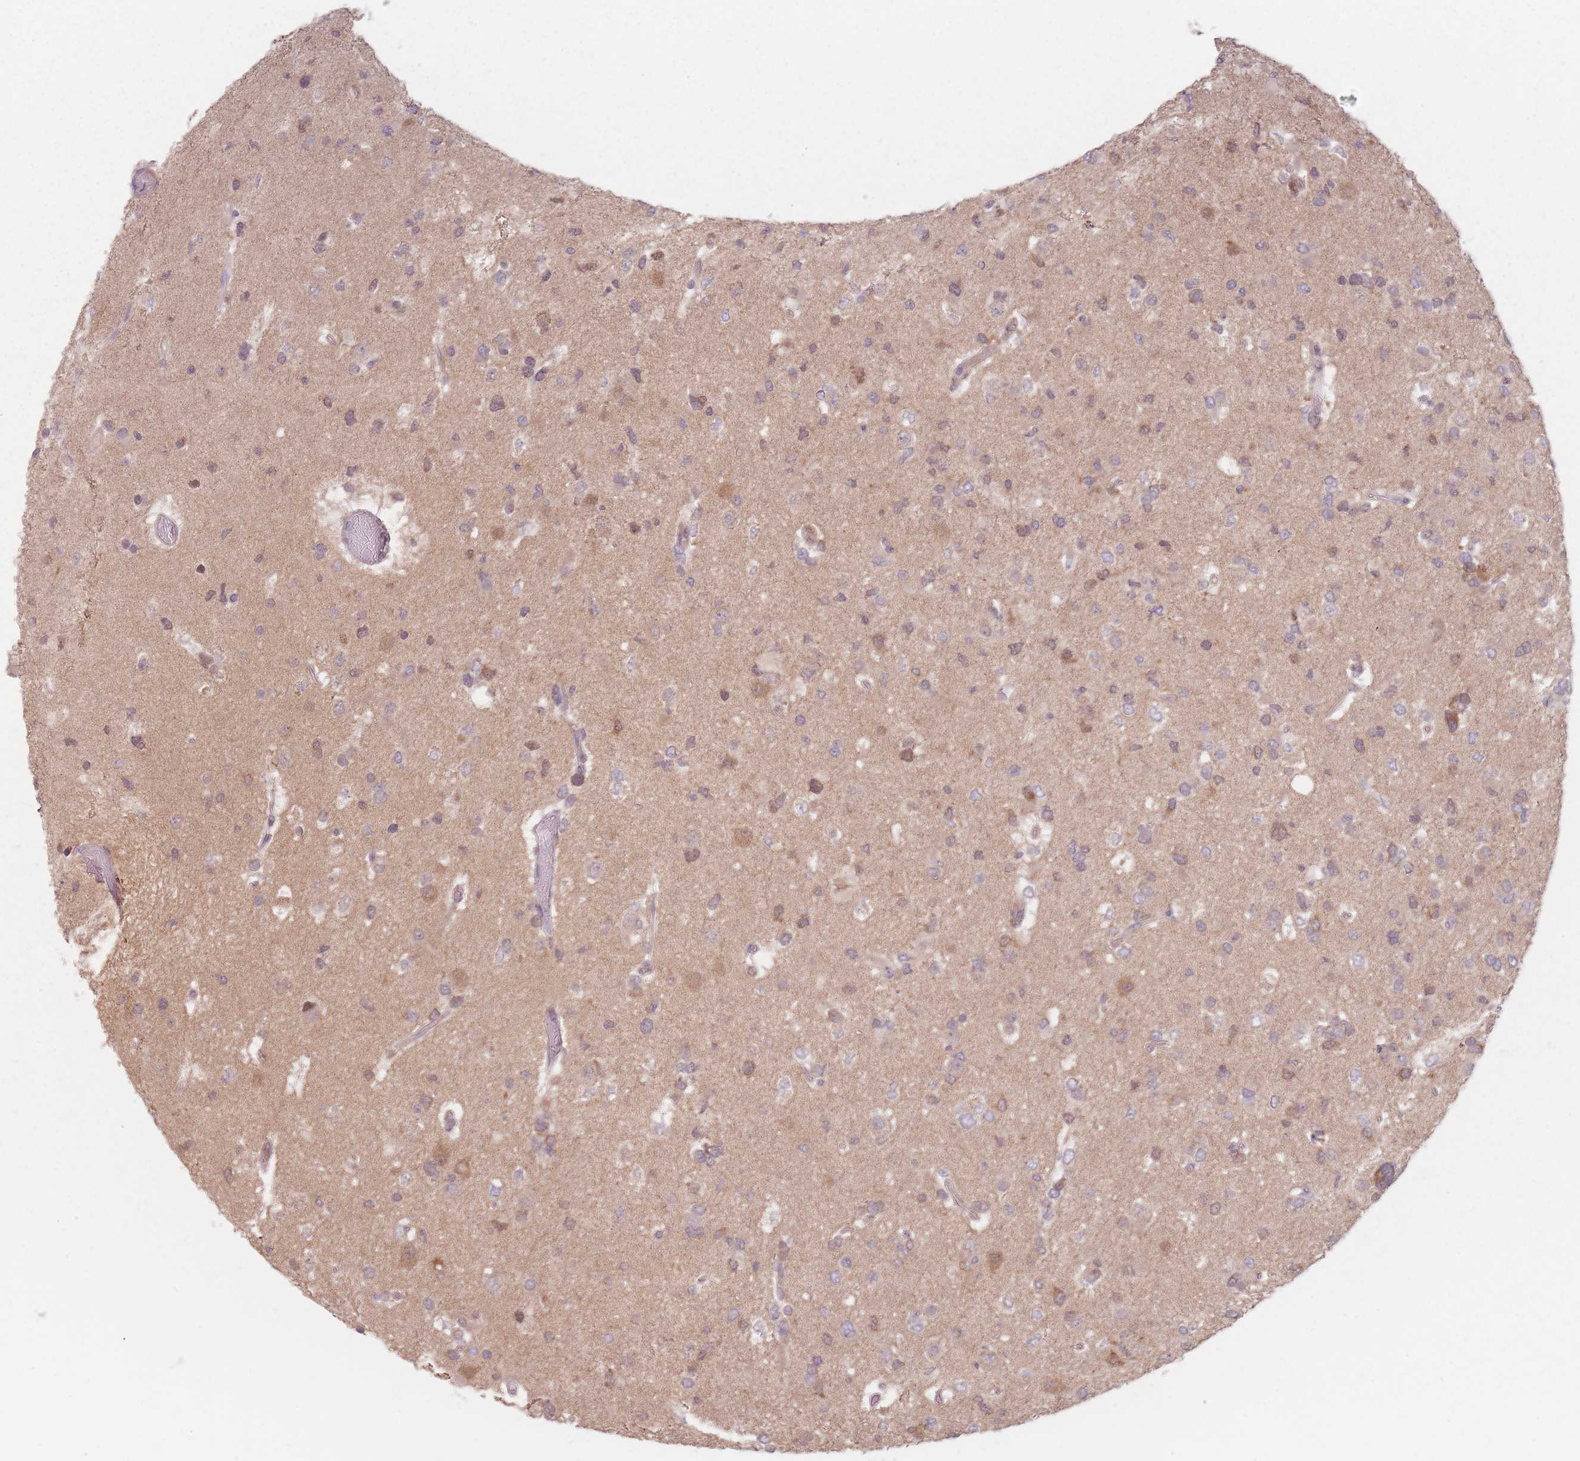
{"staining": {"intensity": "moderate", "quantity": "<25%", "location": "cytoplasmic/membranous,nuclear"}, "tissue": "glioma", "cell_type": "Tumor cells", "image_type": "cancer", "snomed": [{"axis": "morphology", "description": "Glioma, malignant, High grade"}, {"axis": "topography", "description": "Brain"}], "caption": "This is an image of immunohistochemistry staining of glioma, which shows moderate positivity in the cytoplasmic/membranous and nuclear of tumor cells.", "gene": "NAXE", "patient": {"sex": "male", "age": 53}}